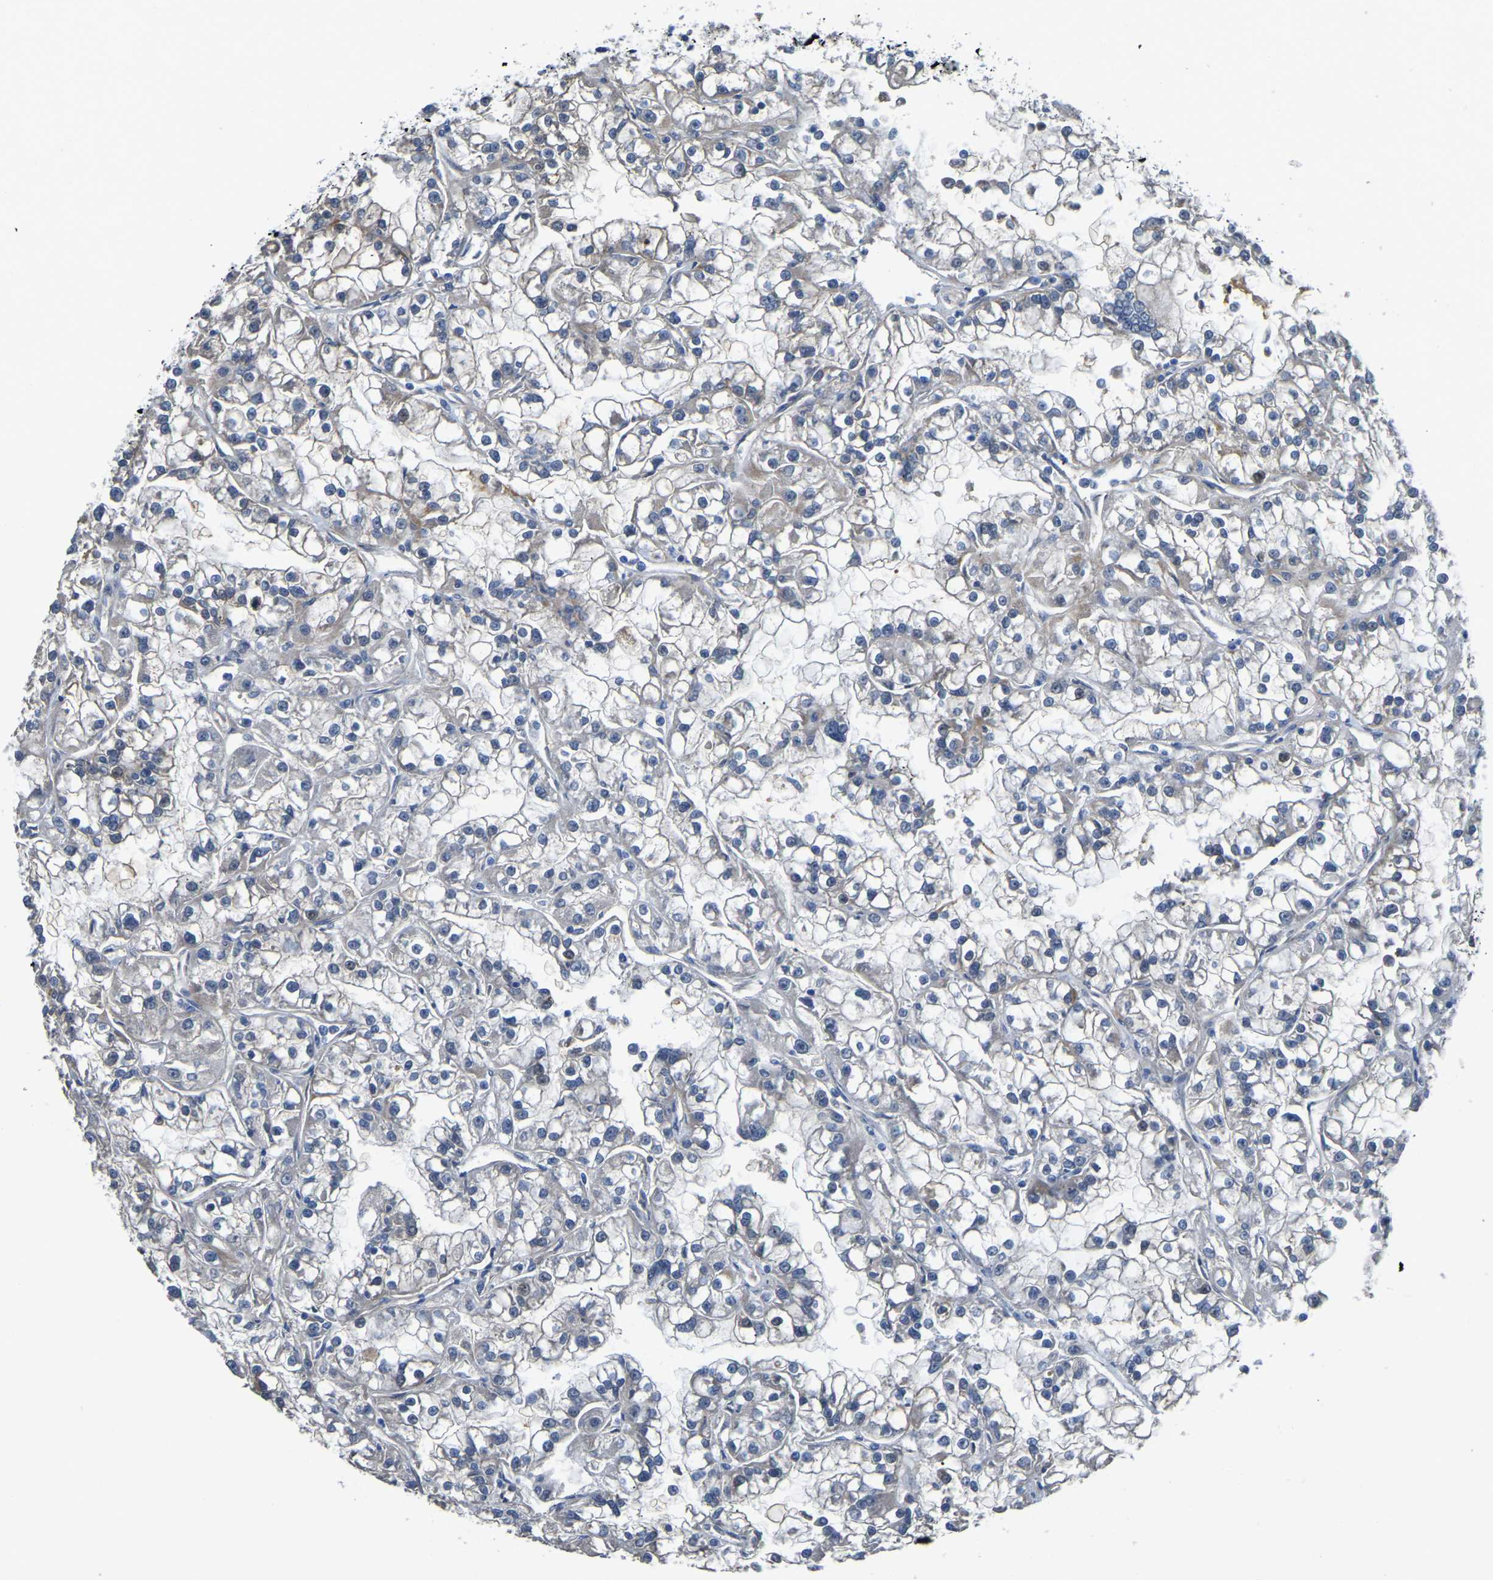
{"staining": {"intensity": "negative", "quantity": "none", "location": "none"}, "tissue": "renal cancer", "cell_type": "Tumor cells", "image_type": "cancer", "snomed": [{"axis": "morphology", "description": "Adenocarcinoma, NOS"}, {"axis": "topography", "description": "Kidney"}], "caption": "The photomicrograph reveals no staining of tumor cells in adenocarcinoma (renal).", "gene": "HIGD2B", "patient": {"sex": "female", "age": 52}}